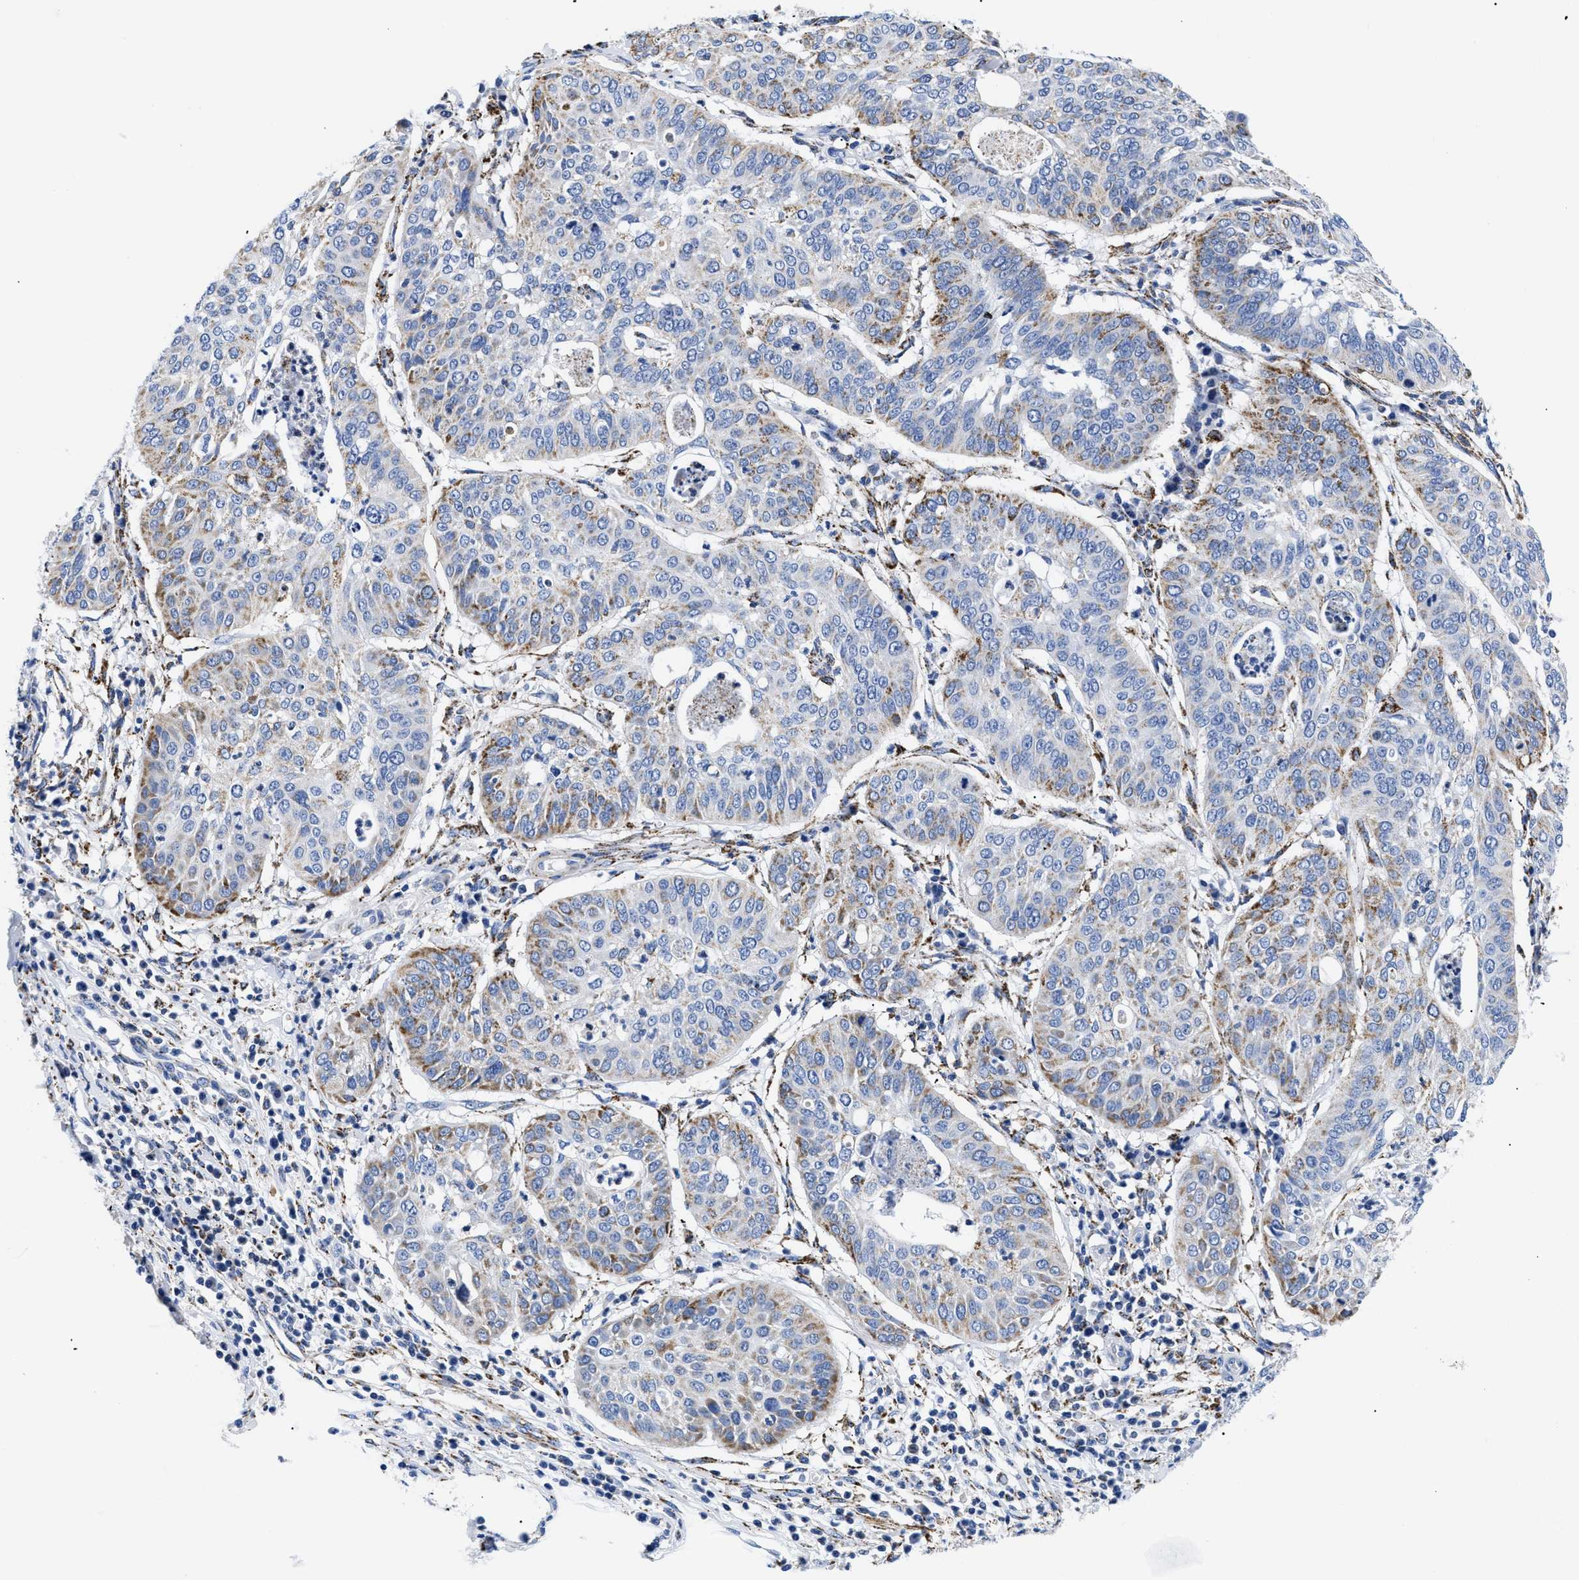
{"staining": {"intensity": "moderate", "quantity": "<25%", "location": "cytoplasmic/membranous"}, "tissue": "cervical cancer", "cell_type": "Tumor cells", "image_type": "cancer", "snomed": [{"axis": "morphology", "description": "Normal tissue, NOS"}, {"axis": "morphology", "description": "Squamous cell carcinoma, NOS"}, {"axis": "topography", "description": "Cervix"}], "caption": "A low amount of moderate cytoplasmic/membranous staining is seen in approximately <25% of tumor cells in squamous cell carcinoma (cervical) tissue.", "gene": "GPR149", "patient": {"sex": "female", "age": 39}}